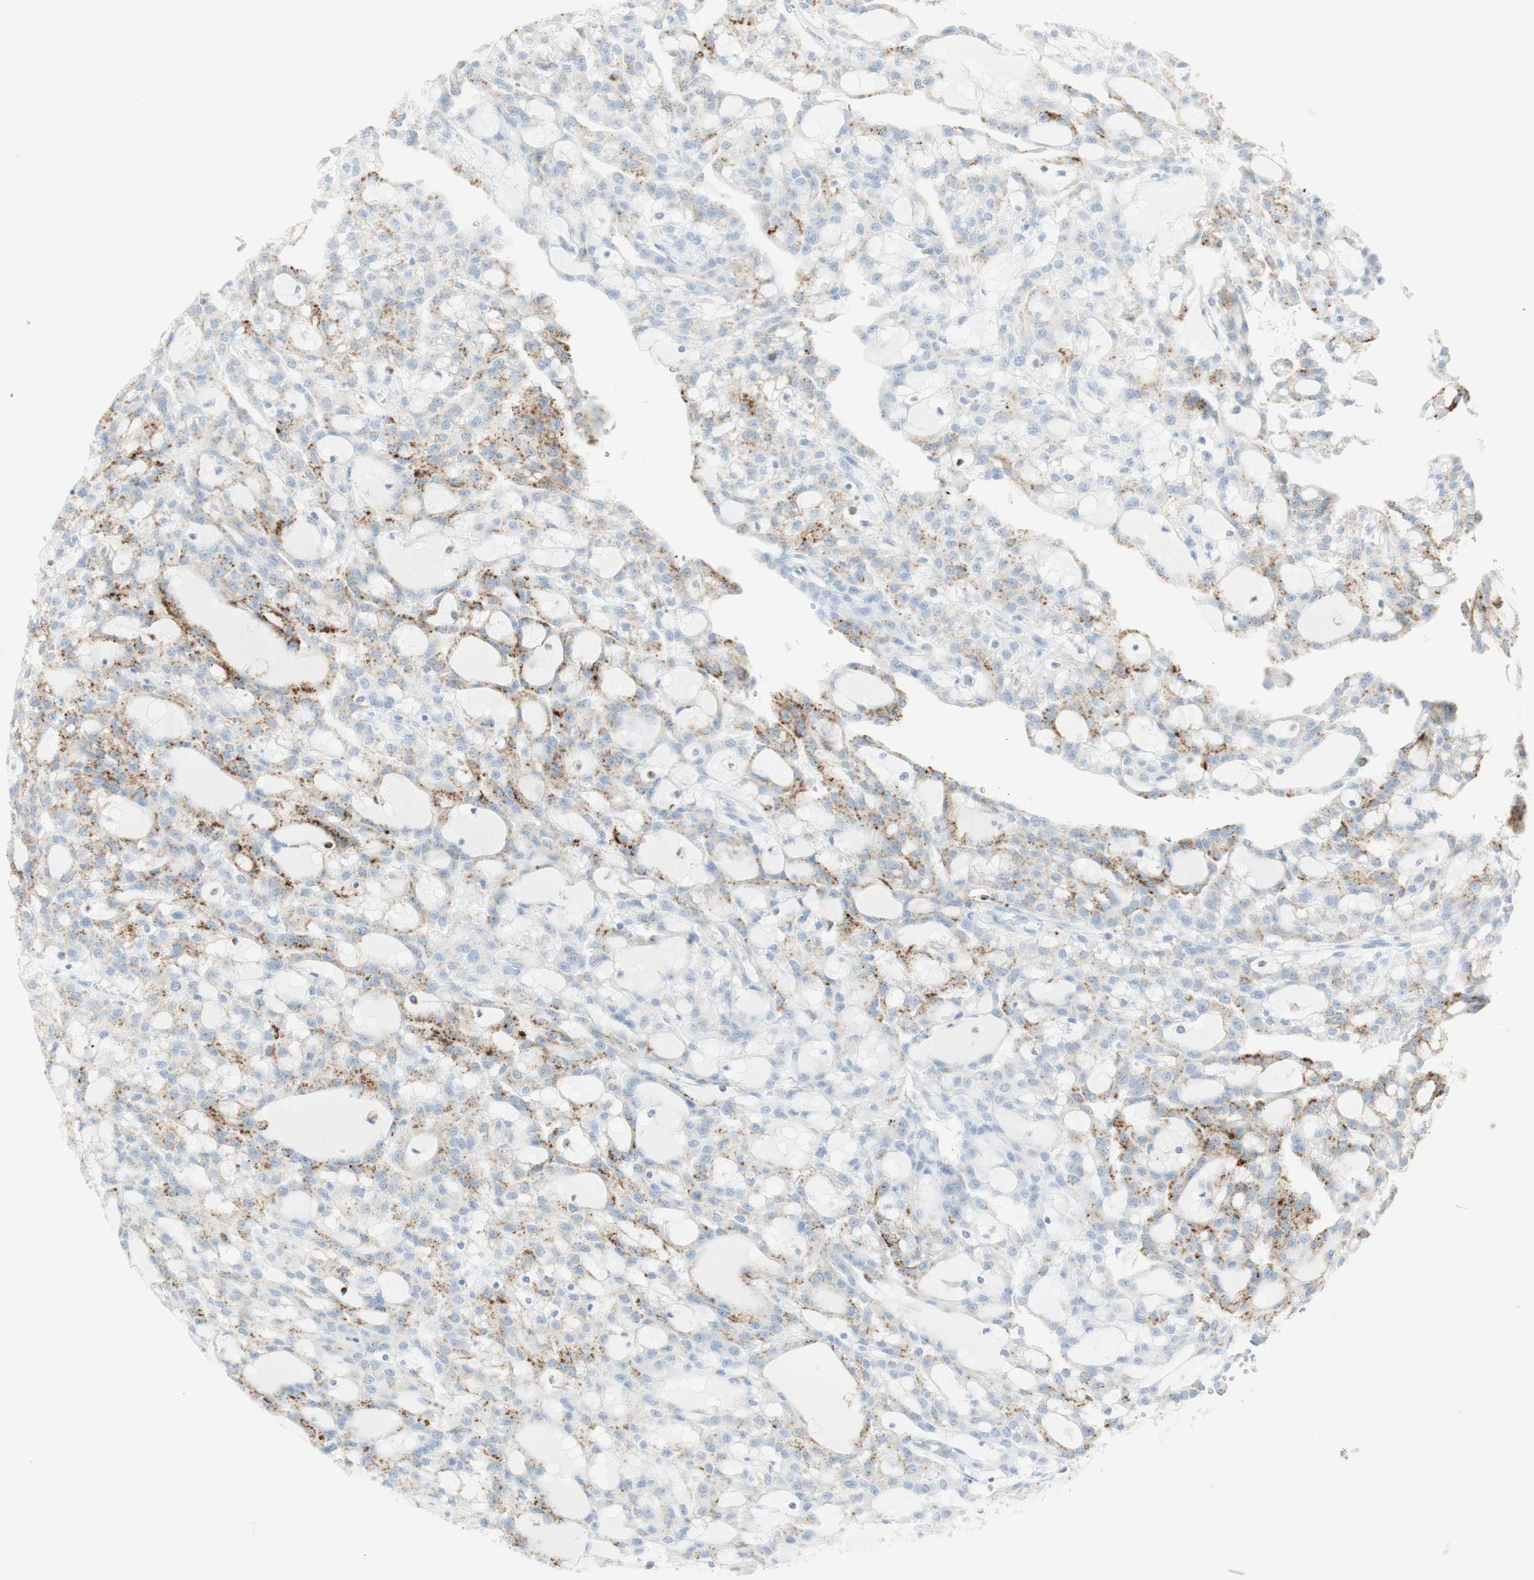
{"staining": {"intensity": "weak", "quantity": "25%-75%", "location": "cytoplasmic/membranous"}, "tissue": "renal cancer", "cell_type": "Tumor cells", "image_type": "cancer", "snomed": [{"axis": "morphology", "description": "Adenocarcinoma, NOS"}, {"axis": "topography", "description": "Kidney"}], "caption": "Immunohistochemistry (IHC) micrograph of renal adenocarcinoma stained for a protein (brown), which demonstrates low levels of weak cytoplasmic/membranous positivity in about 25%-75% of tumor cells.", "gene": "NAPSA", "patient": {"sex": "male", "age": 63}}